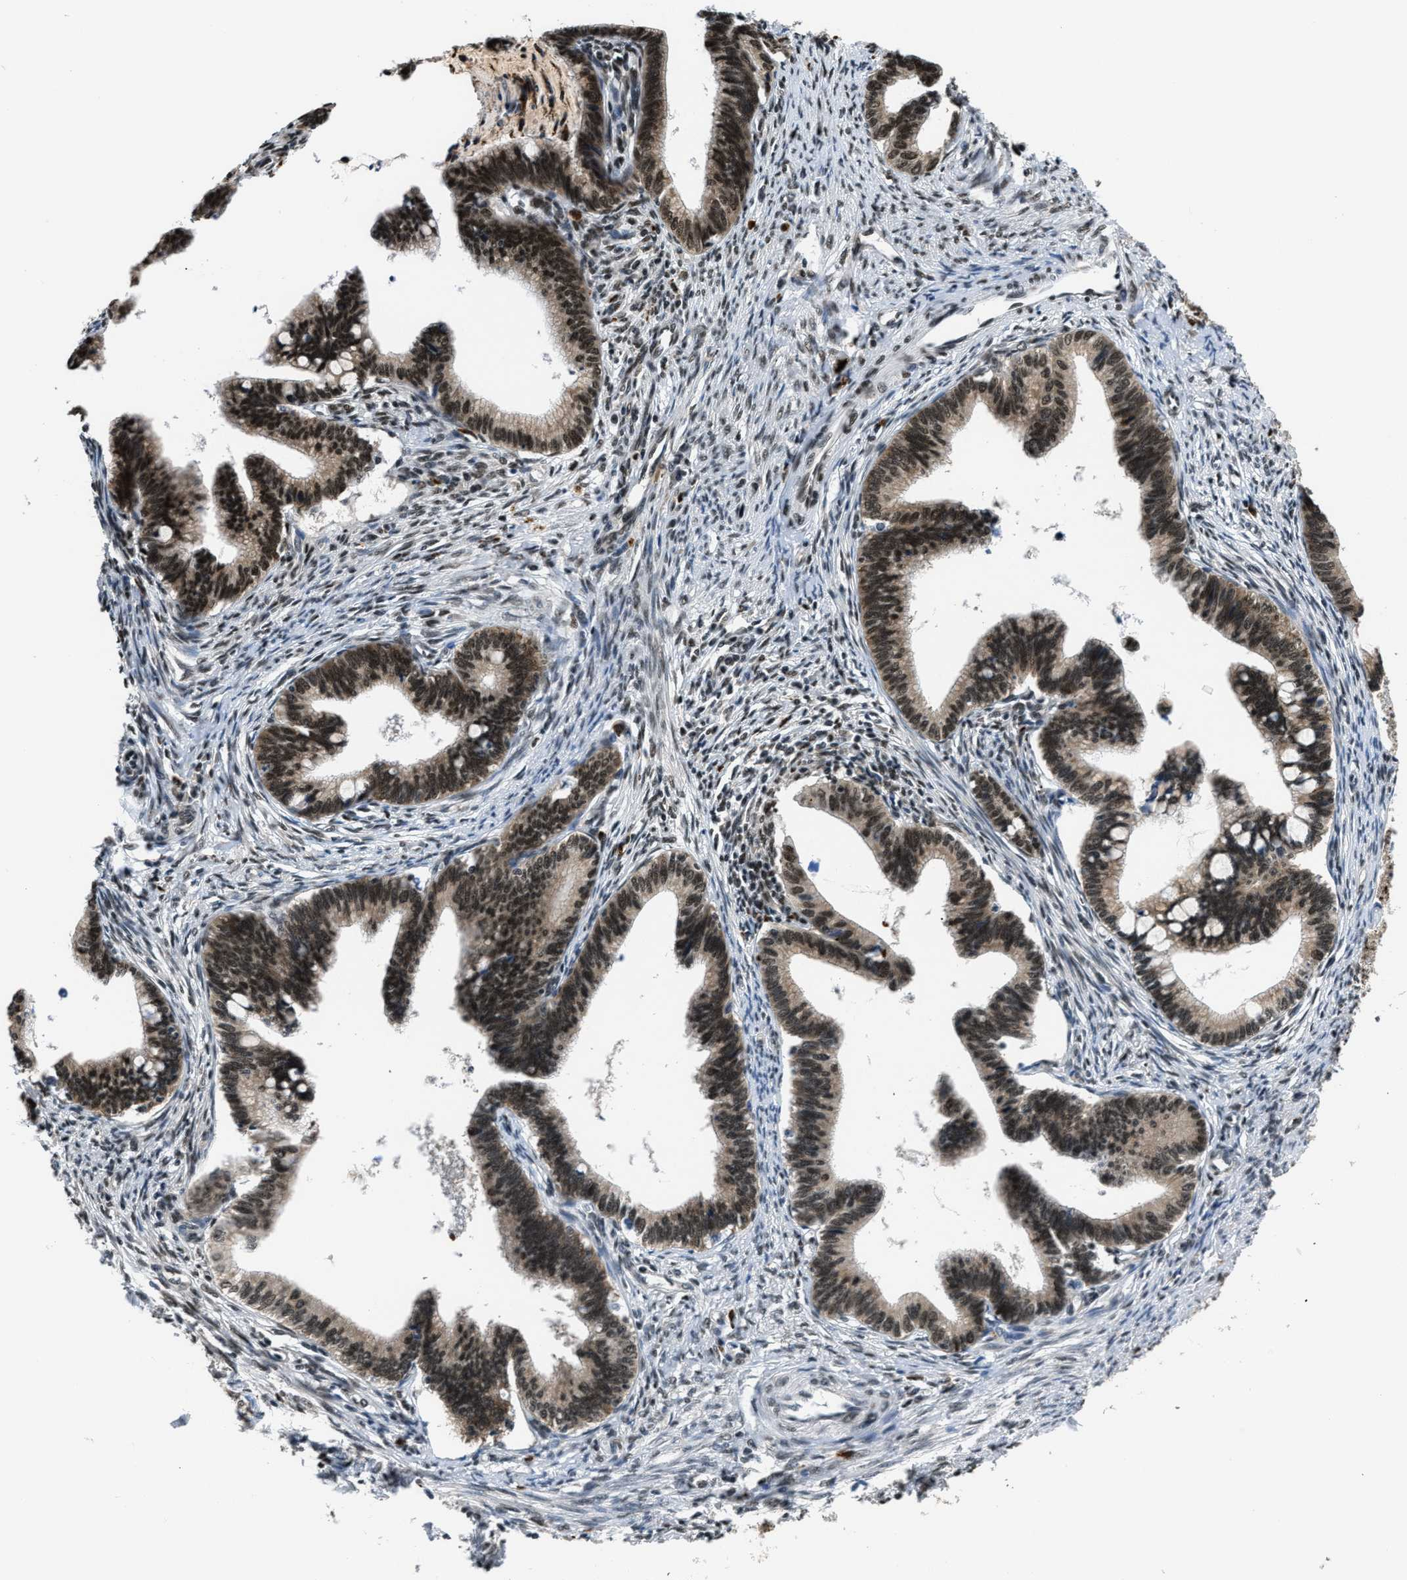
{"staining": {"intensity": "moderate", "quantity": "25%-75%", "location": "nuclear"}, "tissue": "cervical cancer", "cell_type": "Tumor cells", "image_type": "cancer", "snomed": [{"axis": "morphology", "description": "Adenocarcinoma, NOS"}, {"axis": "topography", "description": "Cervix"}], "caption": "Brown immunohistochemical staining in cervical cancer demonstrates moderate nuclear staining in about 25%-75% of tumor cells.", "gene": "CCNDBP1", "patient": {"sex": "female", "age": 36}}